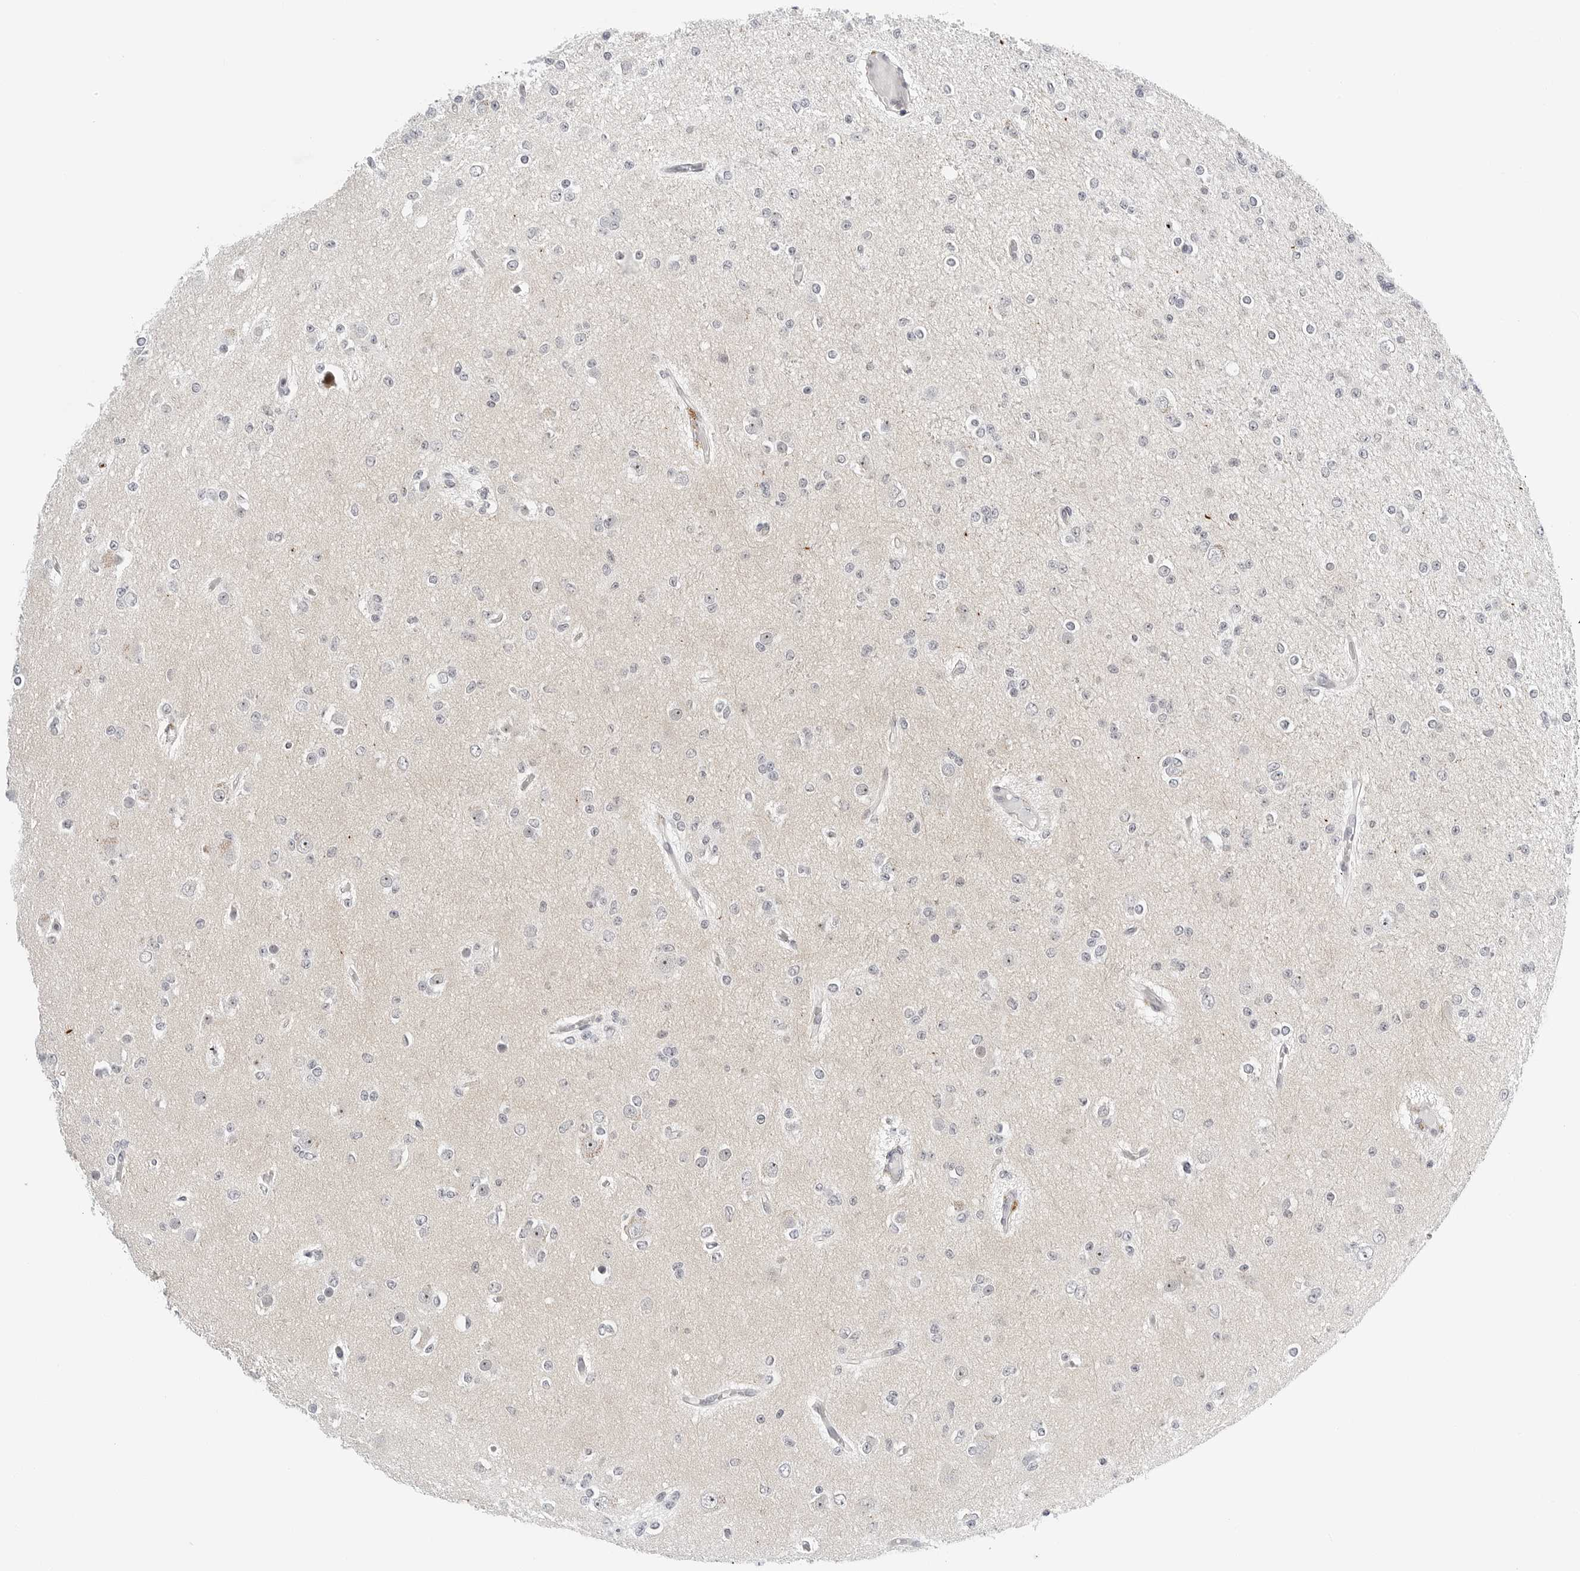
{"staining": {"intensity": "negative", "quantity": "none", "location": "none"}, "tissue": "glioma", "cell_type": "Tumor cells", "image_type": "cancer", "snomed": [{"axis": "morphology", "description": "Glioma, malignant, Low grade"}, {"axis": "topography", "description": "Brain"}], "caption": "This is an immunohistochemistry micrograph of human low-grade glioma (malignant). There is no staining in tumor cells.", "gene": "MAP2K5", "patient": {"sex": "female", "age": 22}}